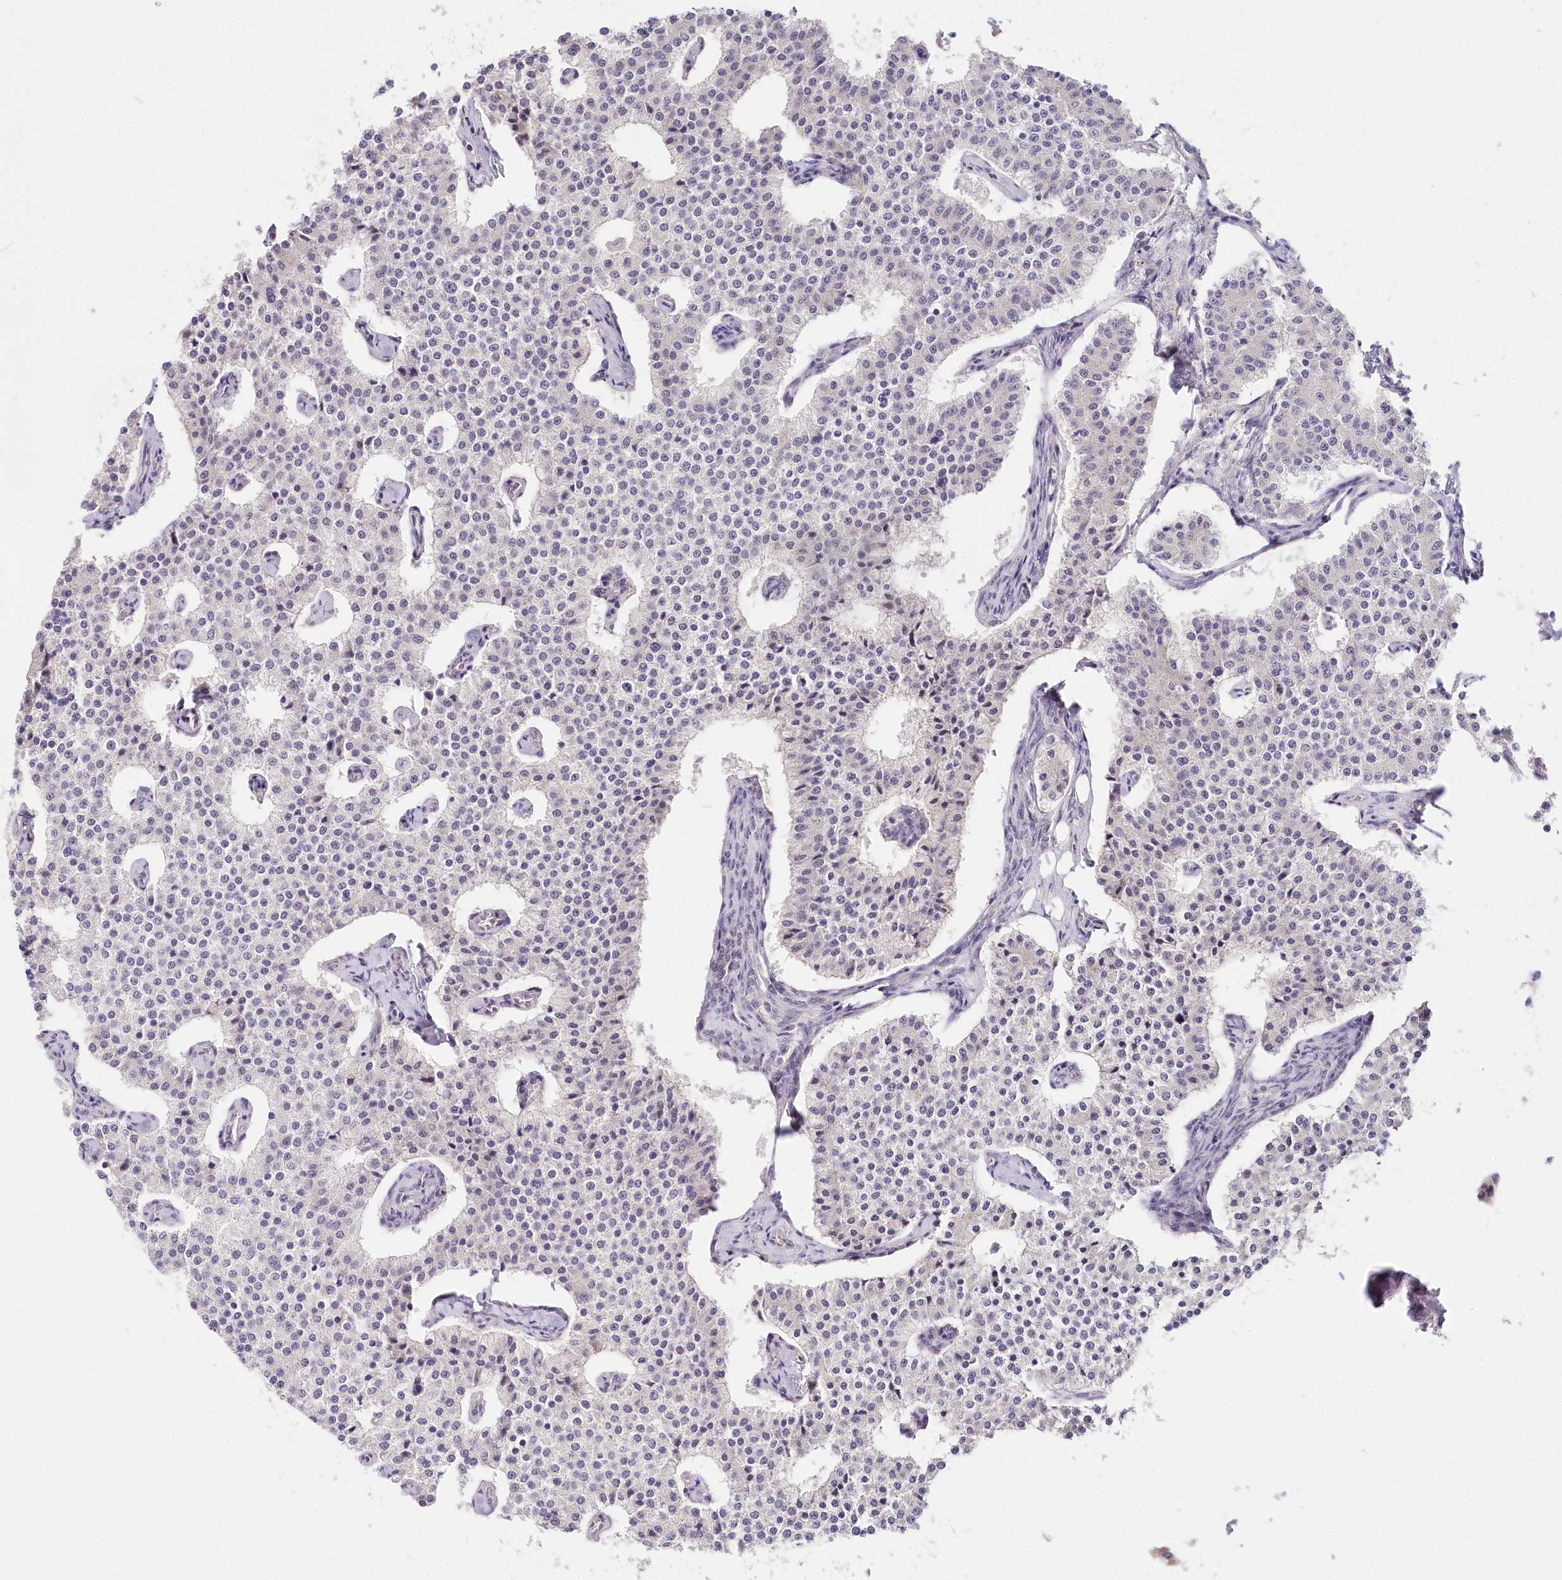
{"staining": {"intensity": "negative", "quantity": "none", "location": "none"}, "tissue": "carcinoid", "cell_type": "Tumor cells", "image_type": "cancer", "snomed": [{"axis": "morphology", "description": "Carcinoid, malignant, NOS"}, {"axis": "topography", "description": "Colon"}], "caption": "Immunohistochemistry photomicrograph of human carcinoid stained for a protein (brown), which reveals no staining in tumor cells.", "gene": "AMTN", "patient": {"sex": "female", "age": 52}}